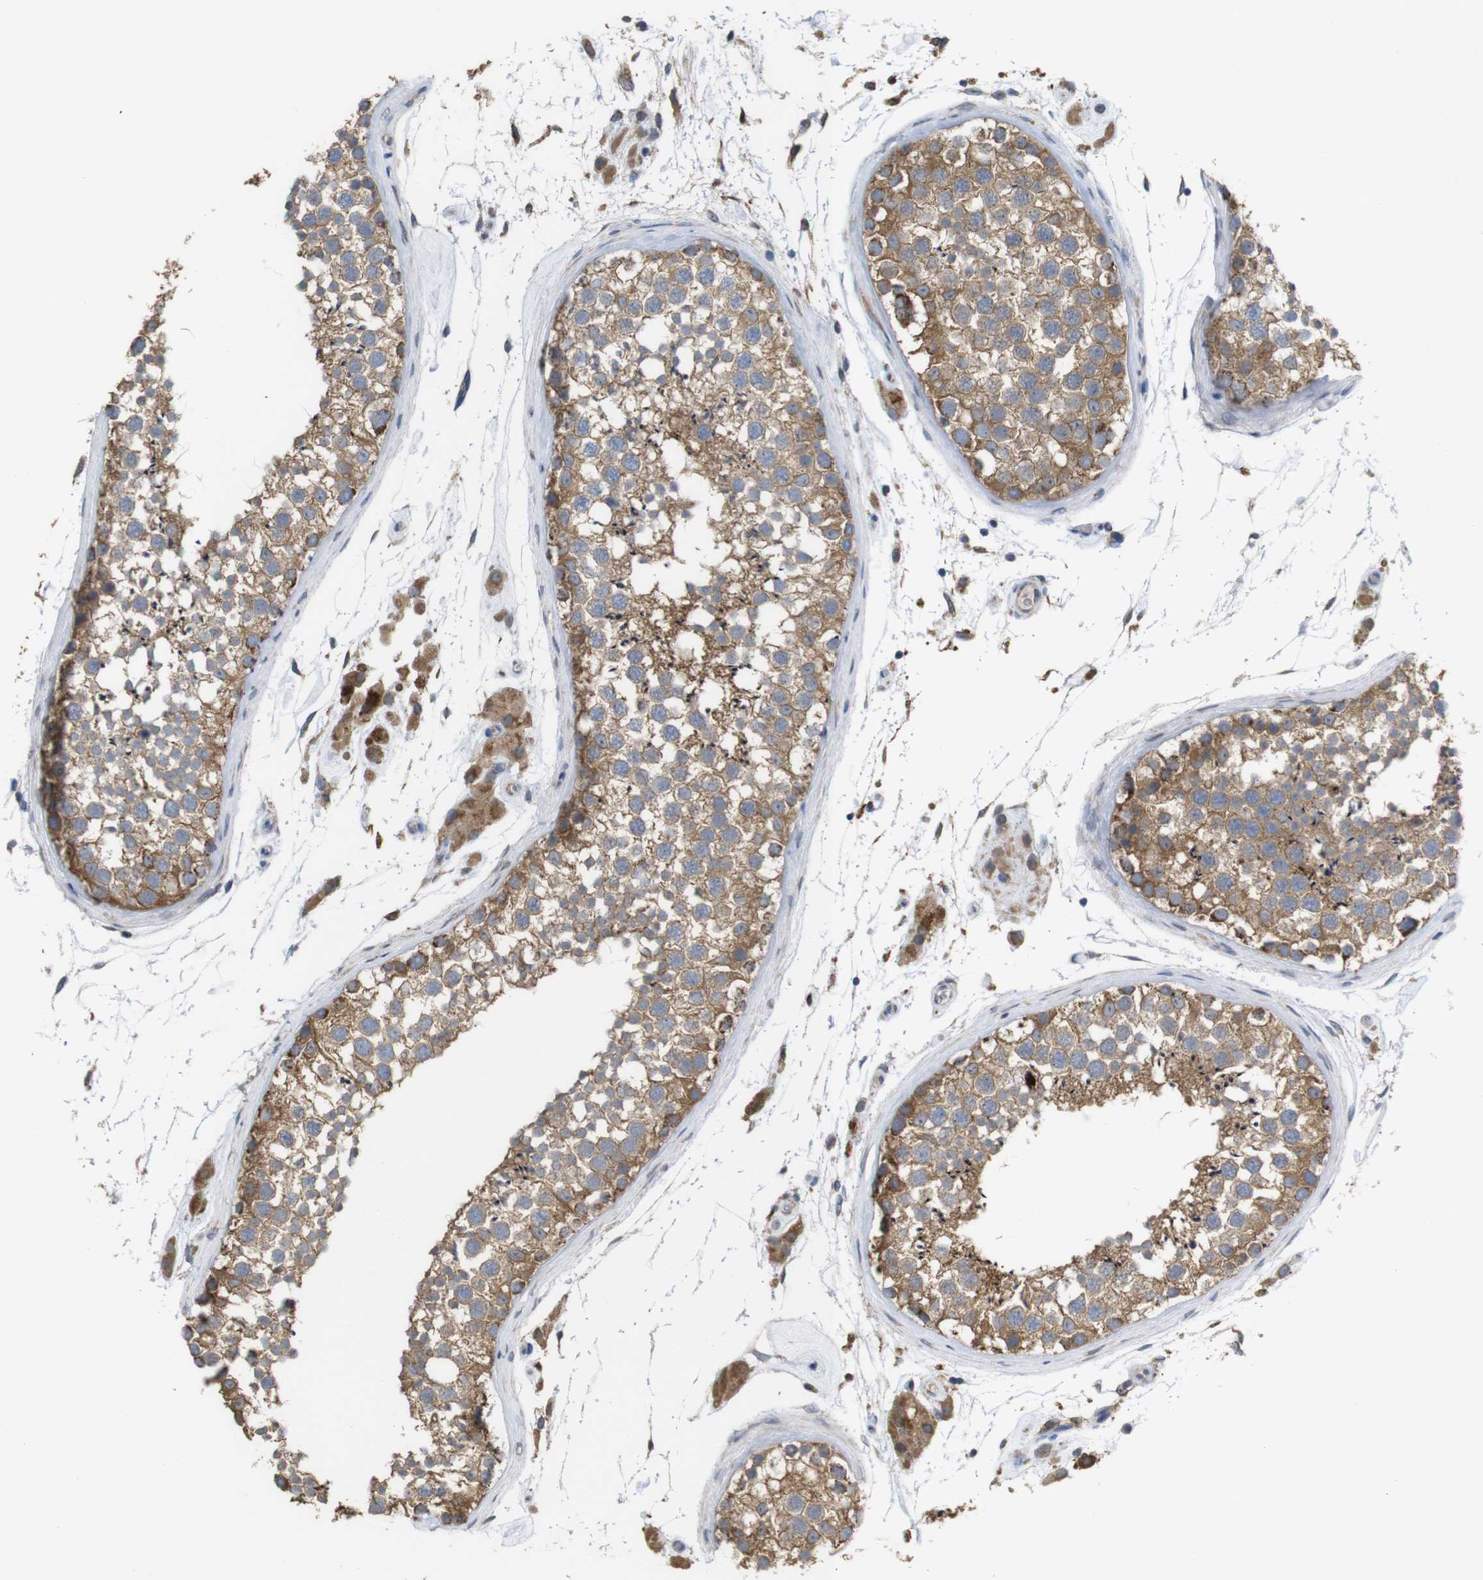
{"staining": {"intensity": "moderate", "quantity": ">75%", "location": "cytoplasmic/membranous"}, "tissue": "testis", "cell_type": "Cells in seminiferous ducts", "image_type": "normal", "snomed": [{"axis": "morphology", "description": "Normal tissue, NOS"}, {"axis": "topography", "description": "Testis"}], "caption": "Cells in seminiferous ducts show moderate cytoplasmic/membranous expression in approximately >75% of cells in unremarkable testis.", "gene": "PTPRR", "patient": {"sex": "male", "age": 46}}